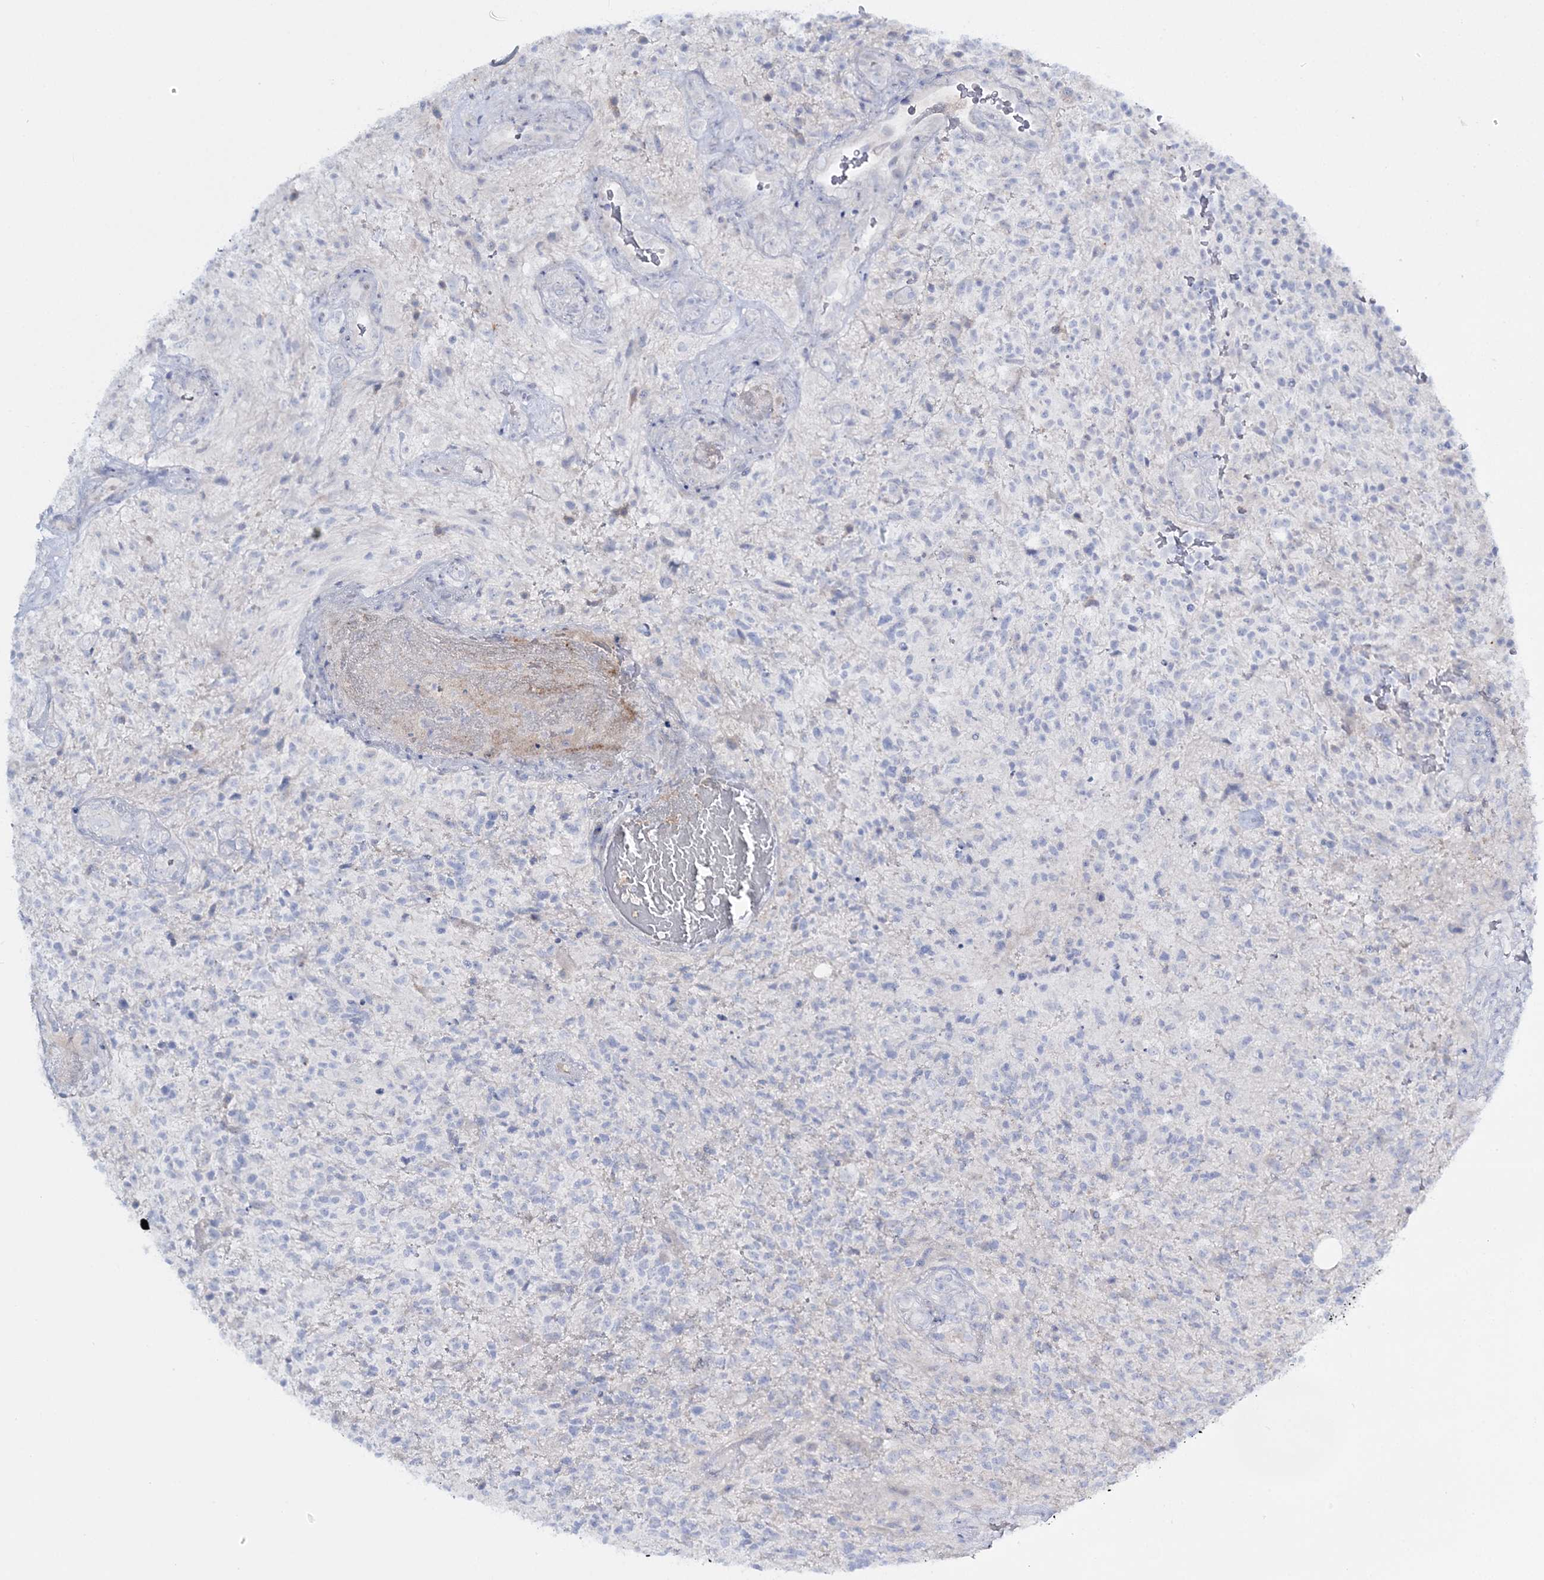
{"staining": {"intensity": "negative", "quantity": "none", "location": "none"}, "tissue": "glioma", "cell_type": "Tumor cells", "image_type": "cancer", "snomed": [{"axis": "morphology", "description": "Glioma, malignant, High grade"}, {"axis": "topography", "description": "Brain"}], "caption": "There is no significant expression in tumor cells of malignant glioma (high-grade).", "gene": "WDSUB1", "patient": {"sex": "male", "age": 56}}